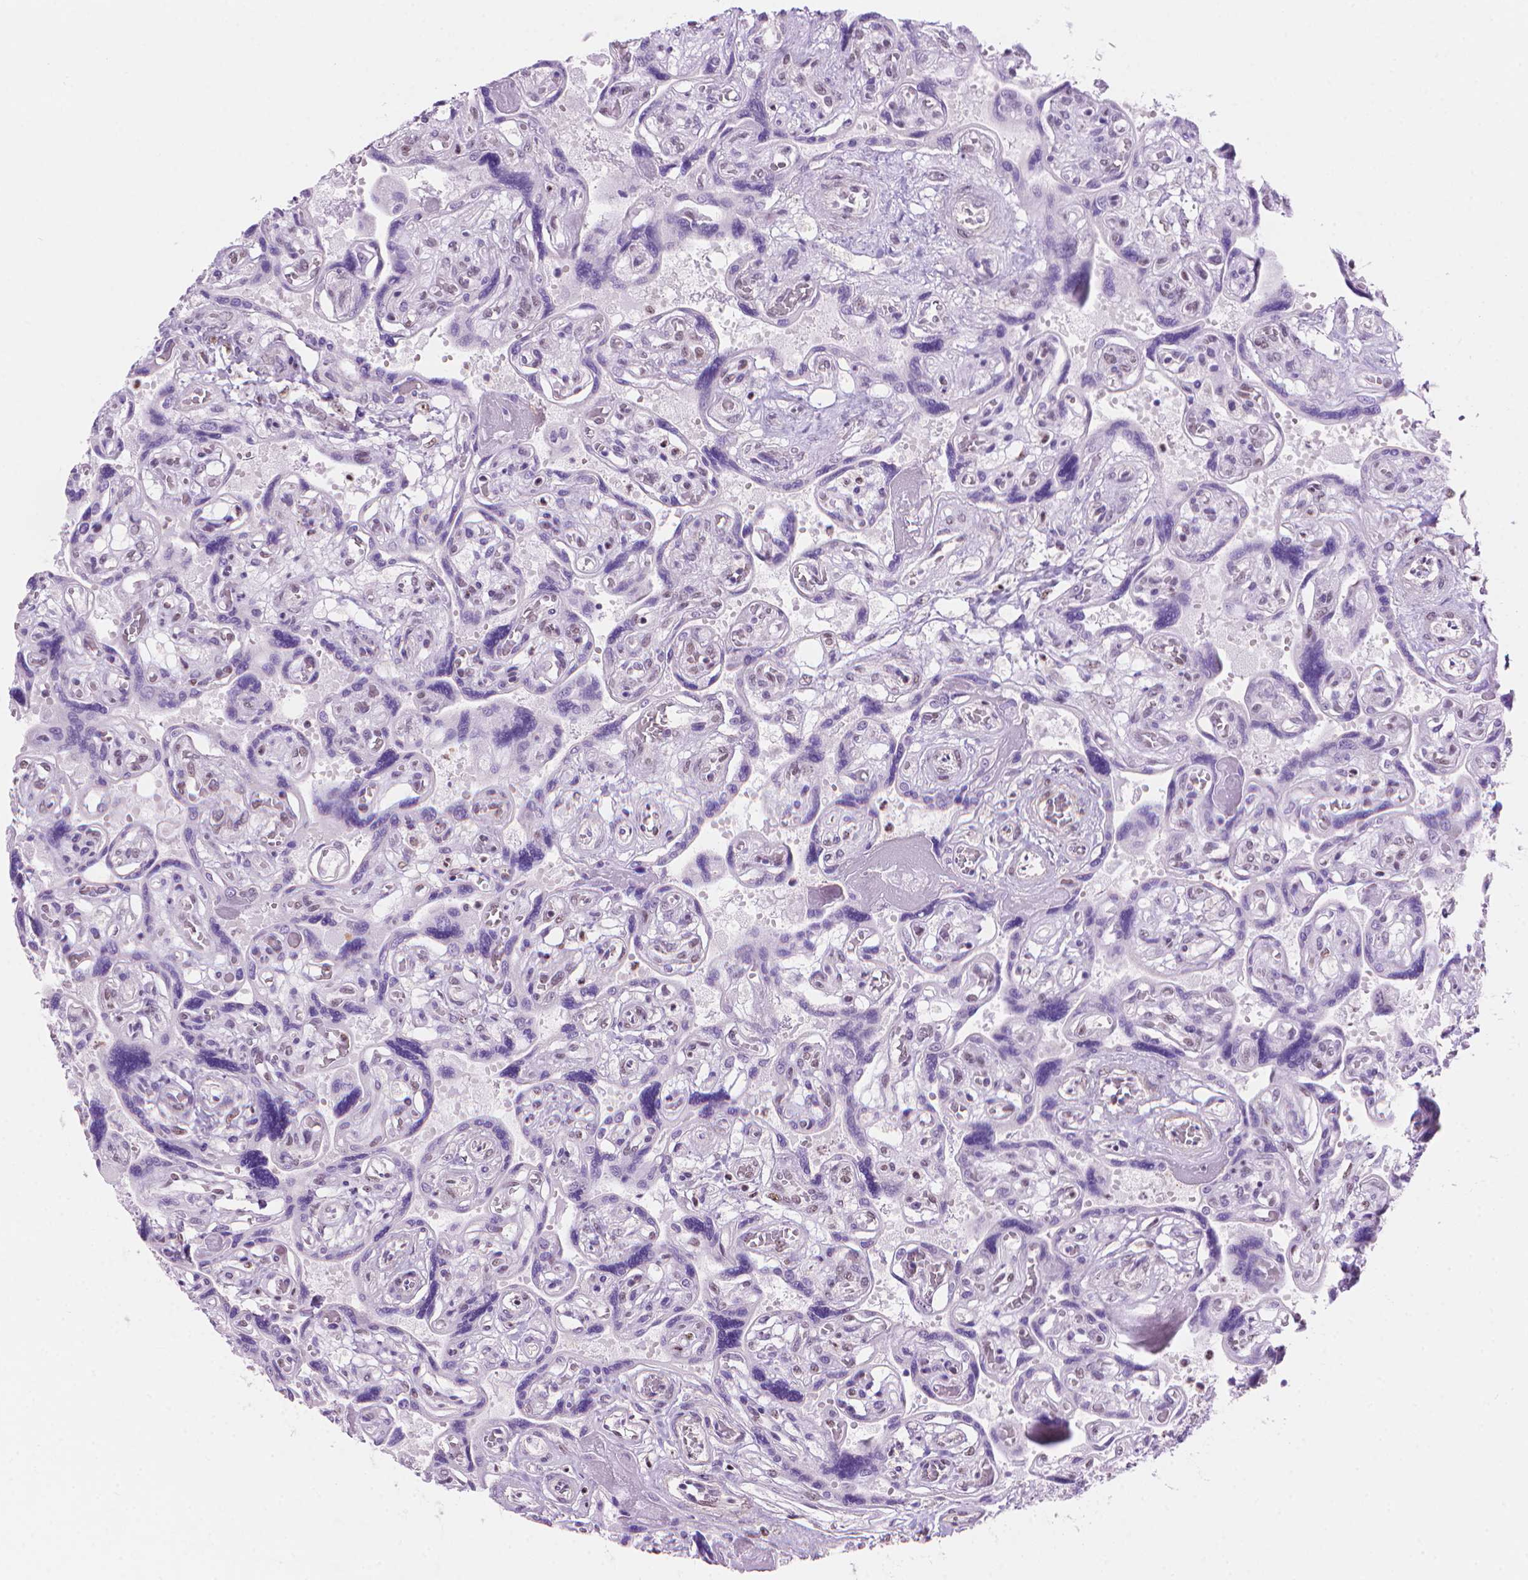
{"staining": {"intensity": "moderate", "quantity": ">75%", "location": "nuclear"}, "tissue": "placenta", "cell_type": "Decidual cells", "image_type": "normal", "snomed": [{"axis": "morphology", "description": "Normal tissue, NOS"}, {"axis": "topography", "description": "Placenta"}], "caption": "Protein expression analysis of normal human placenta reveals moderate nuclear positivity in approximately >75% of decidual cells. The staining is performed using DAB (3,3'-diaminobenzidine) brown chromogen to label protein expression. The nuclei are counter-stained blue using hematoxylin.", "gene": "UBN1", "patient": {"sex": "female", "age": 32}}